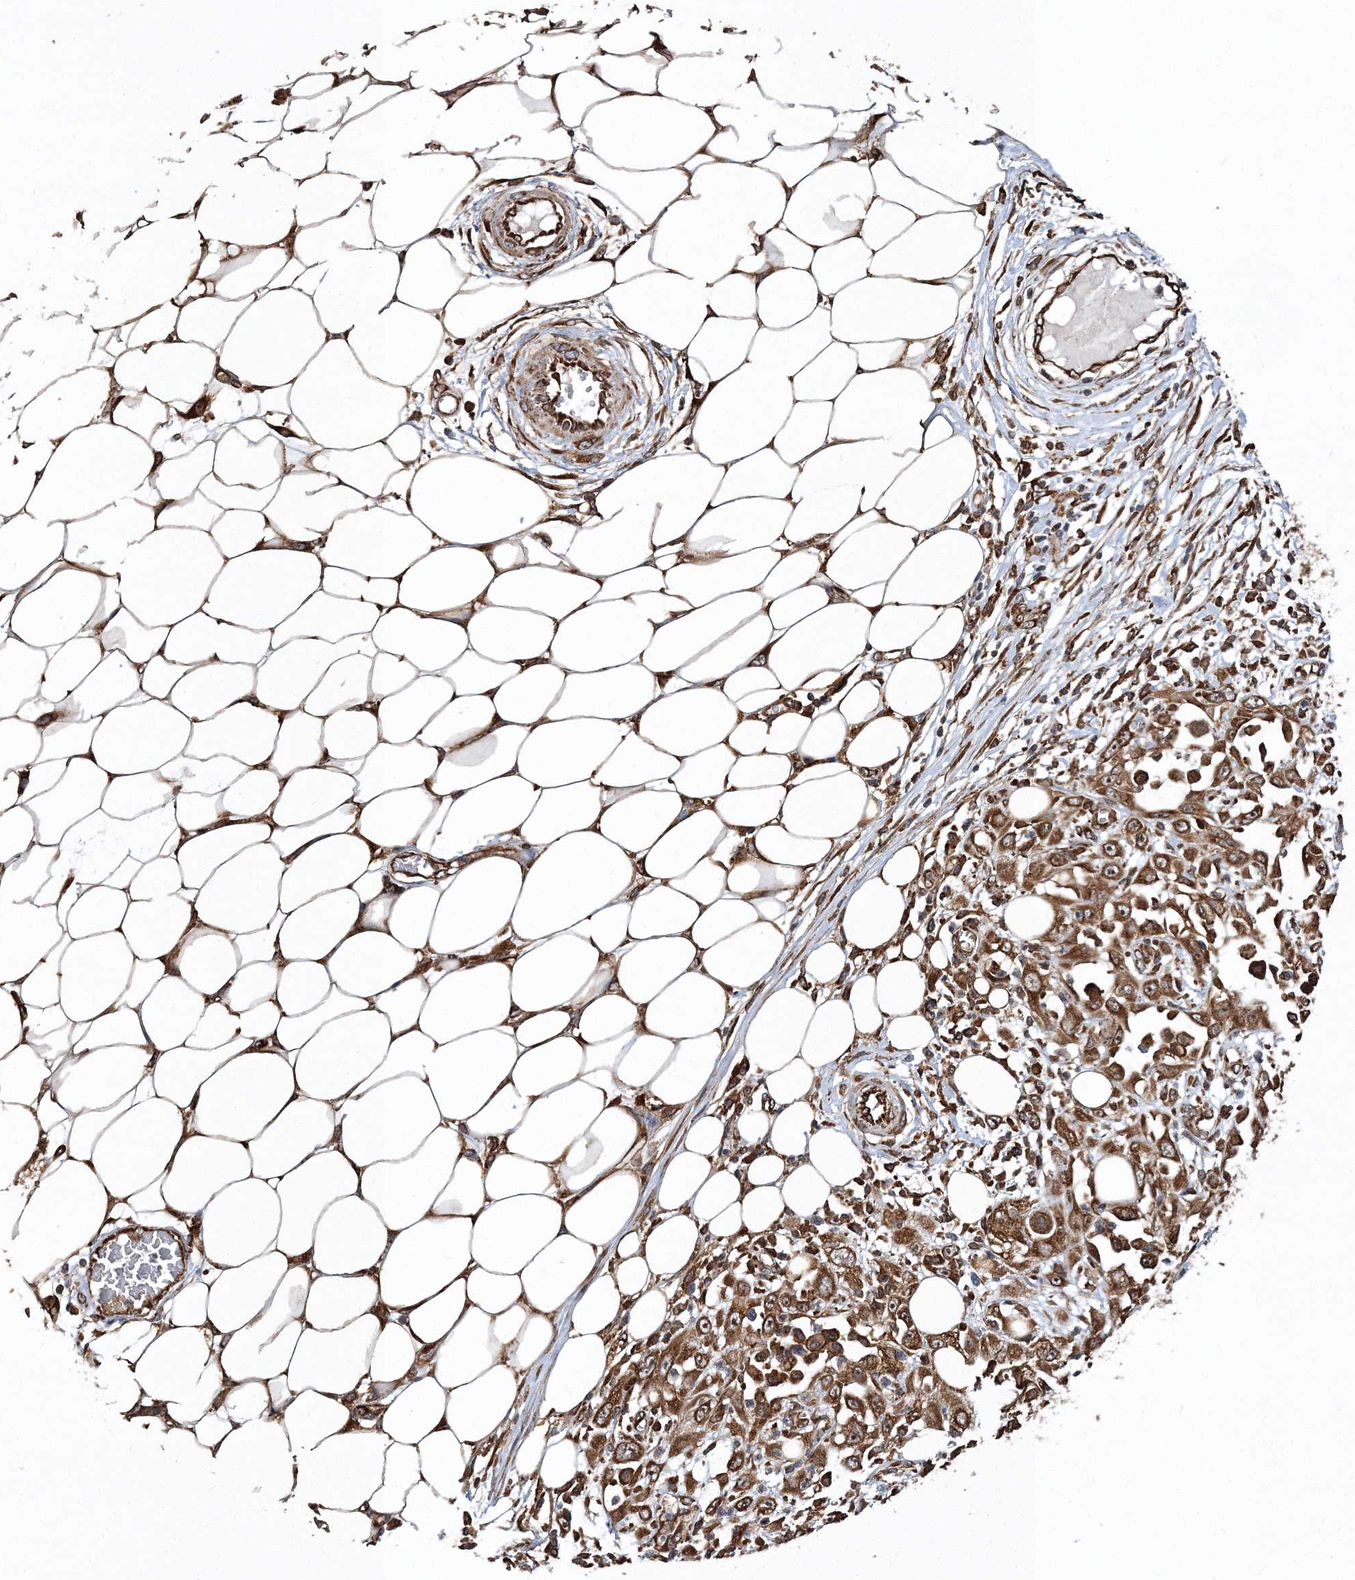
{"staining": {"intensity": "moderate", "quantity": ">75%", "location": "cytoplasmic/membranous"}, "tissue": "skin cancer", "cell_type": "Tumor cells", "image_type": "cancer", "snomed": [{"axis": "morphology", "description": "Squamous cell carcinoma, NOS"}, {"axis": "morphology", "description": "Squamous cell carcinoma, metastatic, NOS"}, {"axis": "topography", "description": "Skin"}, {"axis": "topography", "description": "Lymph node"}], "caption": "Immunohistochemical staining of skin cancer (metastatic squamous cell carcinoma) demonstrates medium levels of moderate cytoplasmic/membranous protein staining in approximately >75% of tumor cells.", "gene": "SCRN3", "patient": {"sex": "male", "age": 75}}